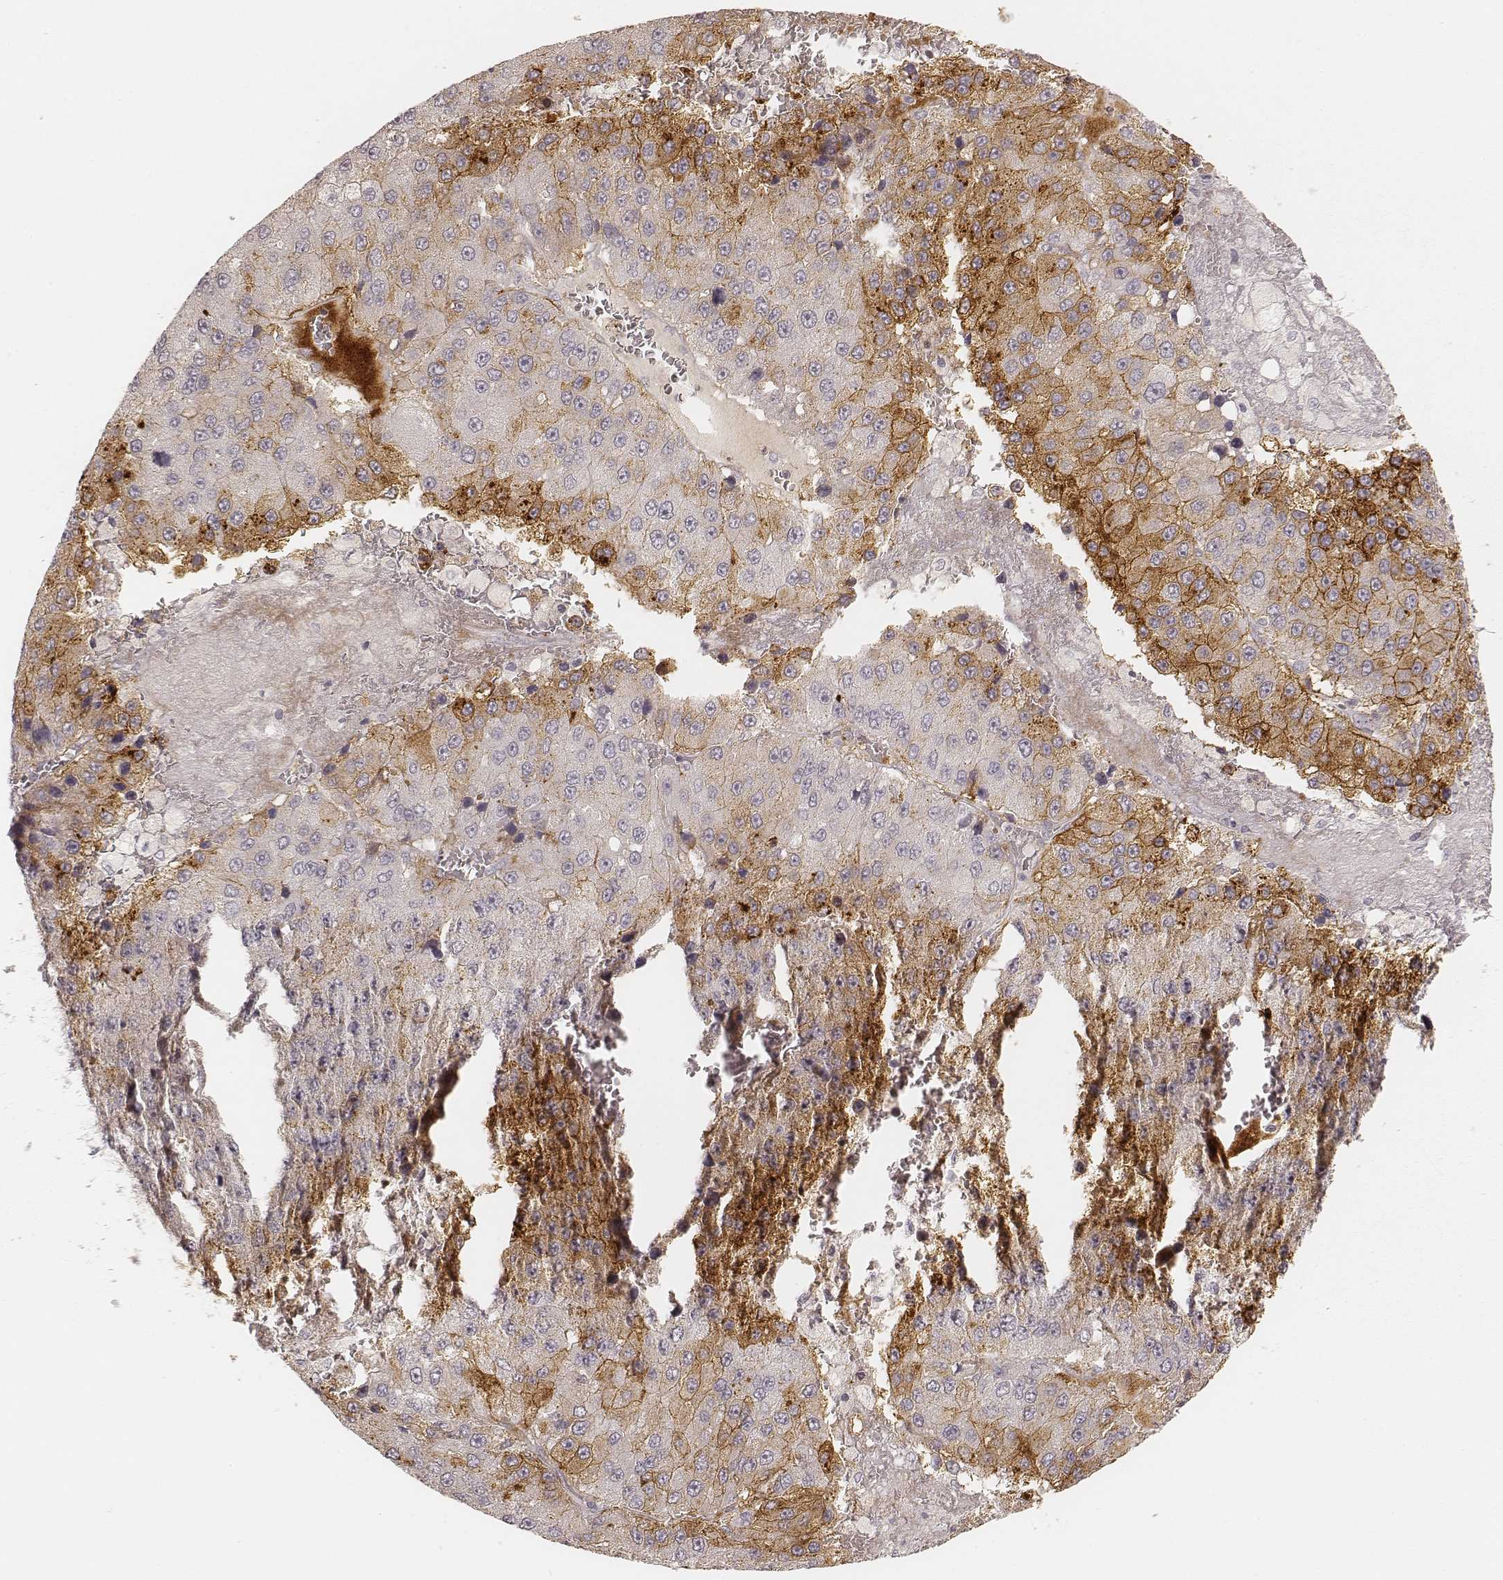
{"staining": {"intensity": "moderate", "quantity": "25%-75%", "location": "cytoplasmic/membranous"}, "tissue": "liver cancer", "cell_type": "Tumor cells", "image_type": "cancer", "snomed": [{"axis": "morphology", "description": "Carcinoma, Hepatocellular, NOS"}, {"axis": "topography", "description": "Liver"}], "caption": "There is medium levels of moderate cytoplasmic/membranous staining in tumor cells of liver cancer, as demonstrated by immunohistochemical staining (brown color).", "gene": "GORASP2", "patient": {"sex": "female", "age": 73}}